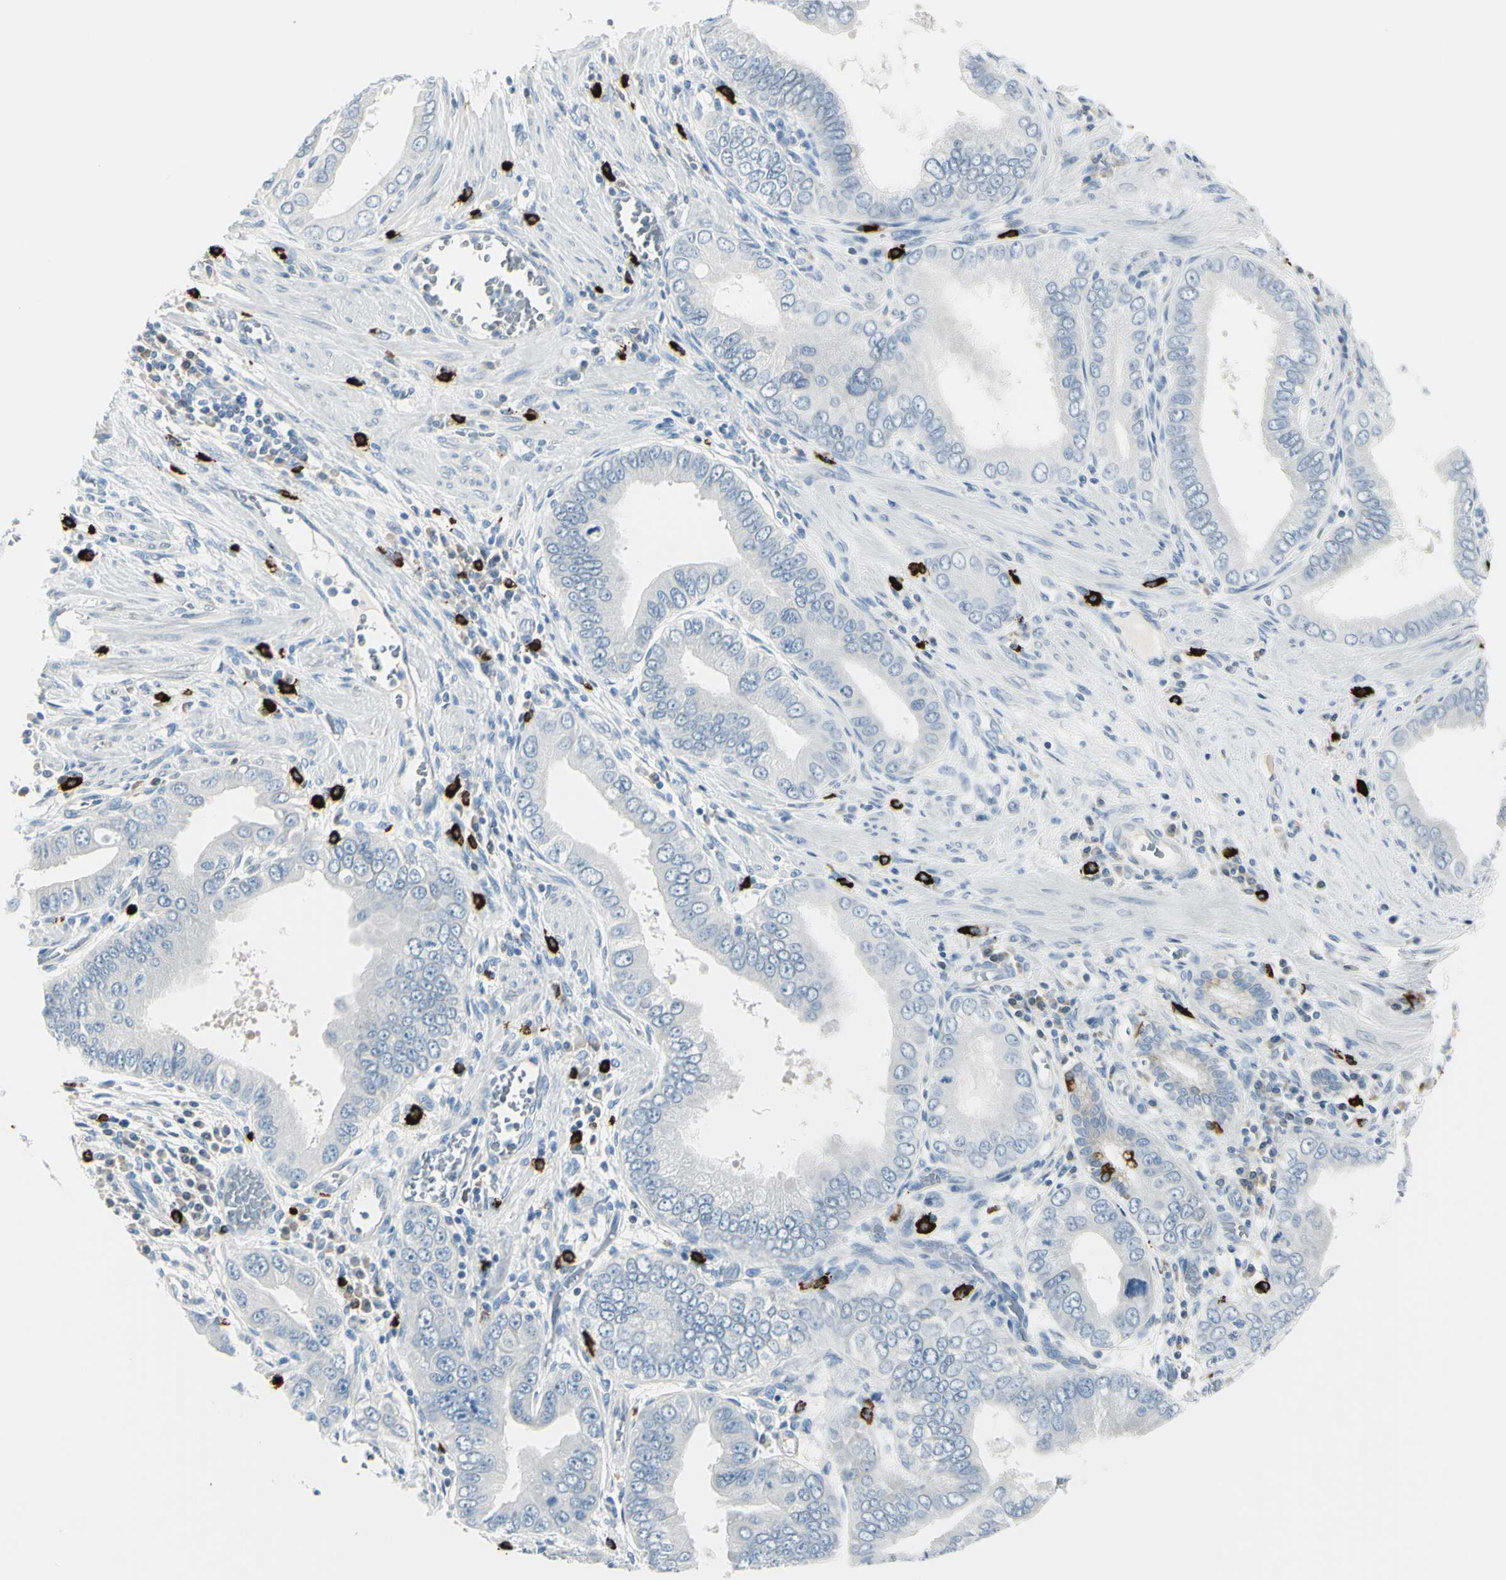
{"staining": {"intensity": "negative", "quantity": "none", "location": "none"}, "tissue": "pancreatic cancer", "cell_type": "Tumor cells", "image_type": "cancer", "snomed": [{"axis": "morphology", "description": "Normal tissue, NOS"}, {"axis": "topography", "description": "Lymph node"}], "caption": "Pancreatic cancer stained for a protein using immunohistochemistry (IHC) exhibits no expression tumor cells.", "gene": "DLG4", "patient": {"sex": "male", "age": 50}}